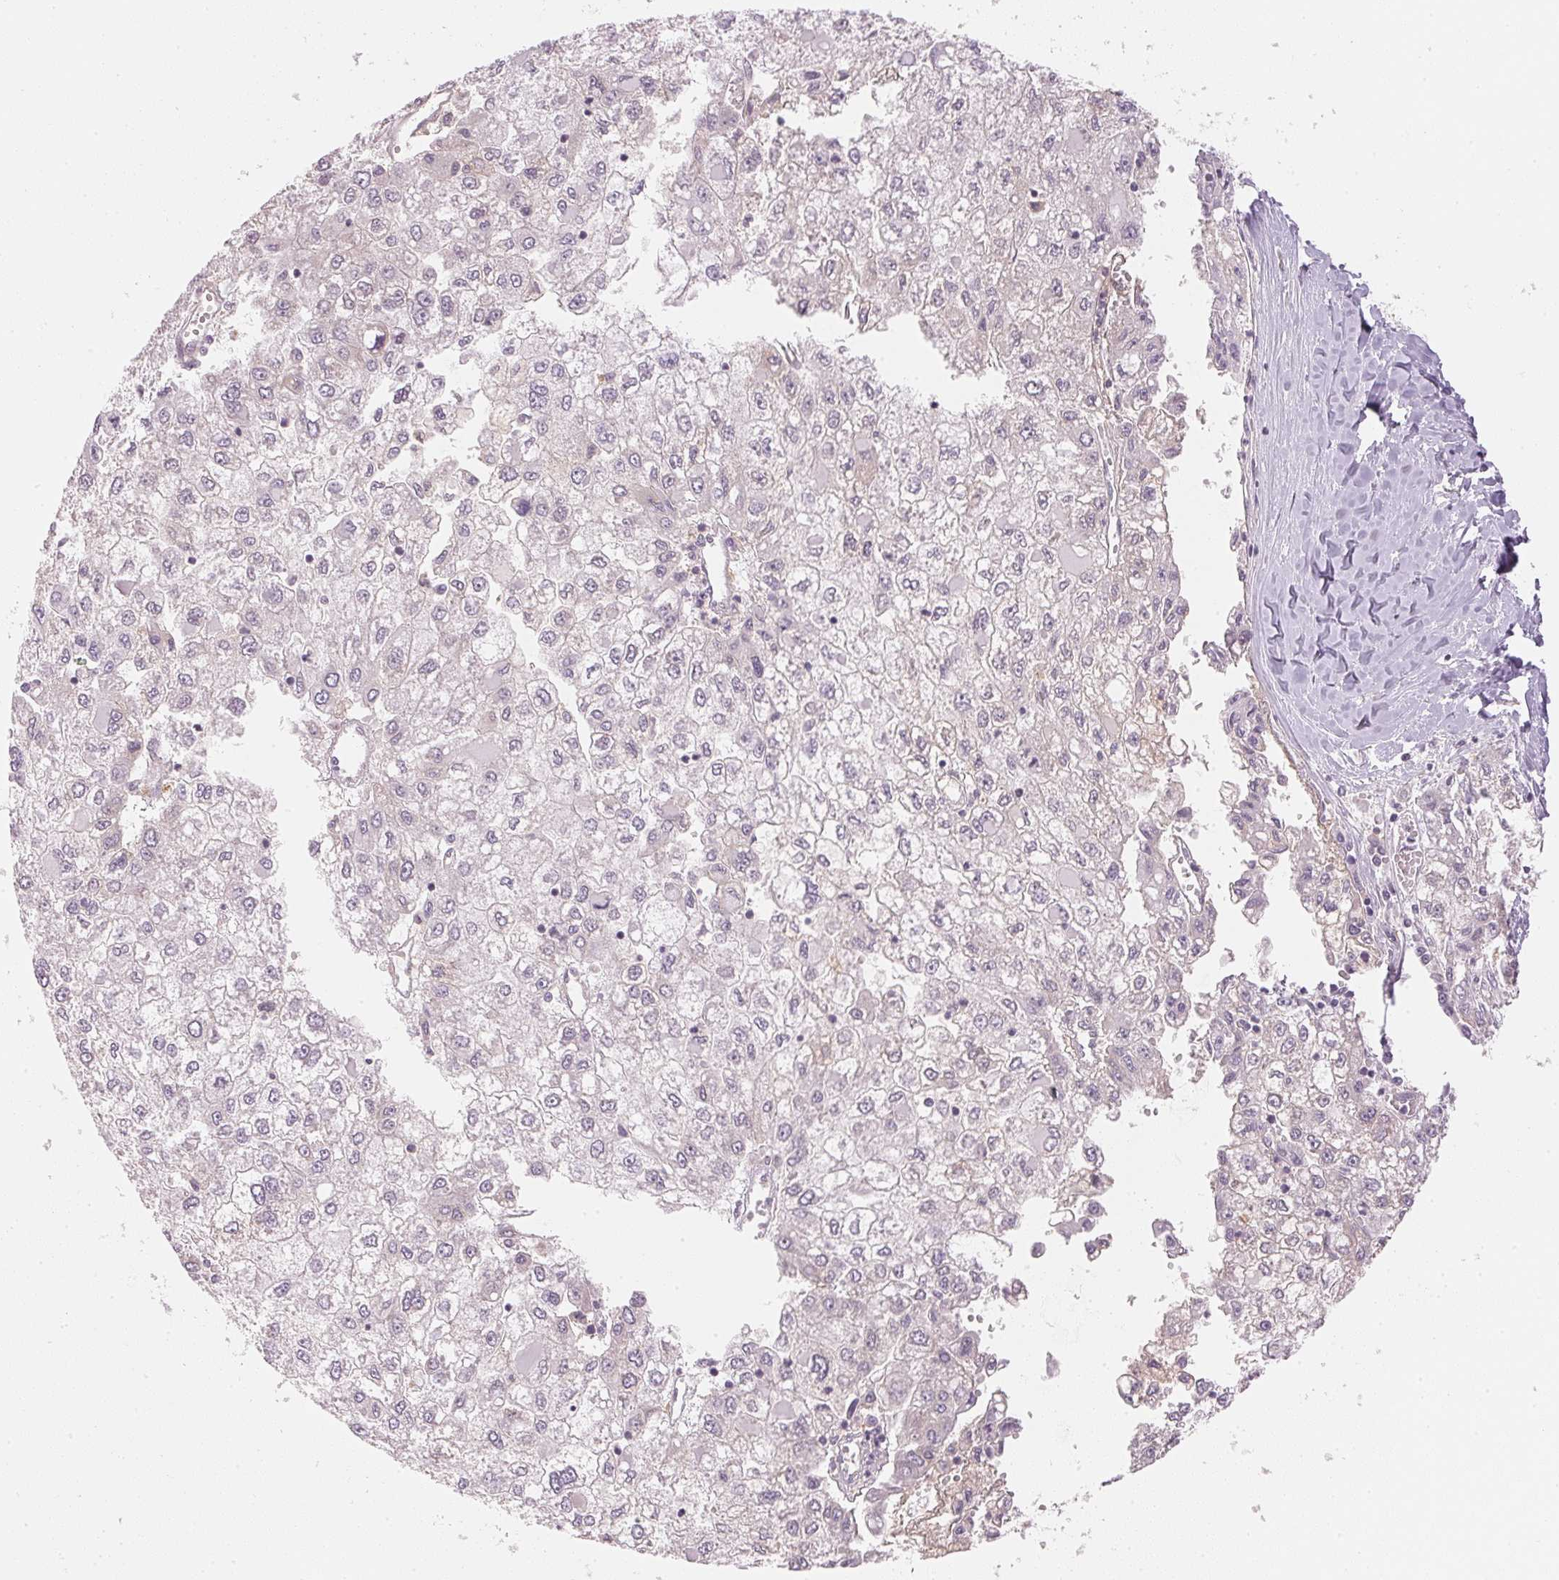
{"staining": {"intensity": "negative", "quantity": "none", "location": "none"}, "tissue": "liver cancer", "cell_type": "Tumor cells", "image_type": "cancer", "snomed": [{"axis": "morphology", "description": "Carcinoma, Hepatocellular, NOS"}, {"axis": "topography", "description": "Liver"}], "caption": "DAB (3,3'-diaminobenzidine) immunohistochemical staining of human liver cancer exhibits no significant staining in tumor cells.", "gene": "KPRP", "patient": {"sex": "male", "age": 40}}